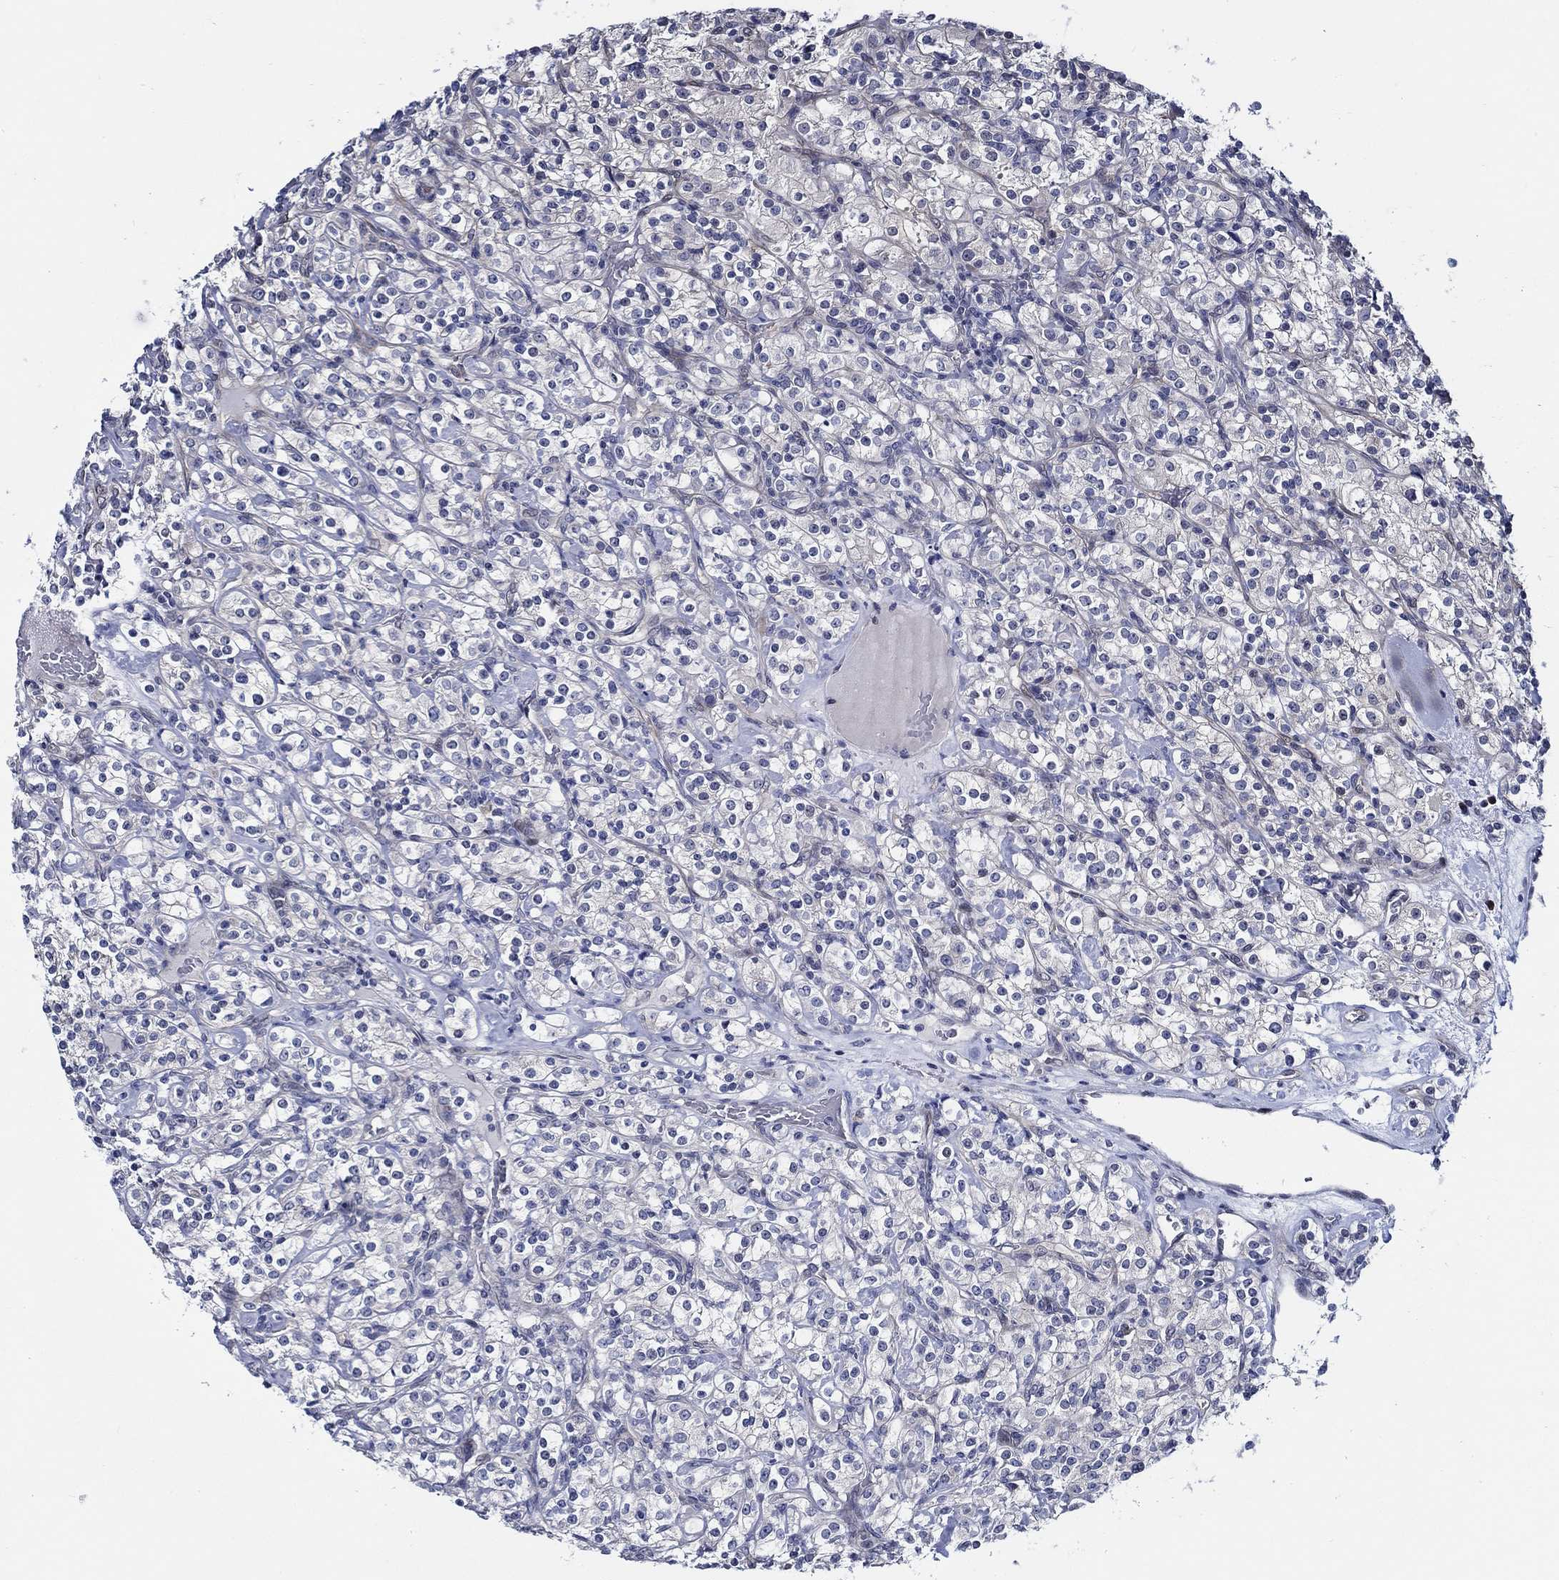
{"staining": {"intensity": "negative", "quantity": "none", "location": "none"}, "tissue": "renal cancer", "cell_type": "Tumor cells", "image_type": "cancer", "snomed": [{"axis": "morphology", "description": "Adenocarcinoma, NOS"}, {"axis": "topography", "description": "Kidney"}], "caption": "Immunohistochemistry histopathology image of neoplastic tissue: human renal cancer (adenocarcinoma) stained with DAB demonstrates no significant protein staining in tumor cells.", "gene": "C8orf48", "patient": {"sex": "male", "age": 77}}